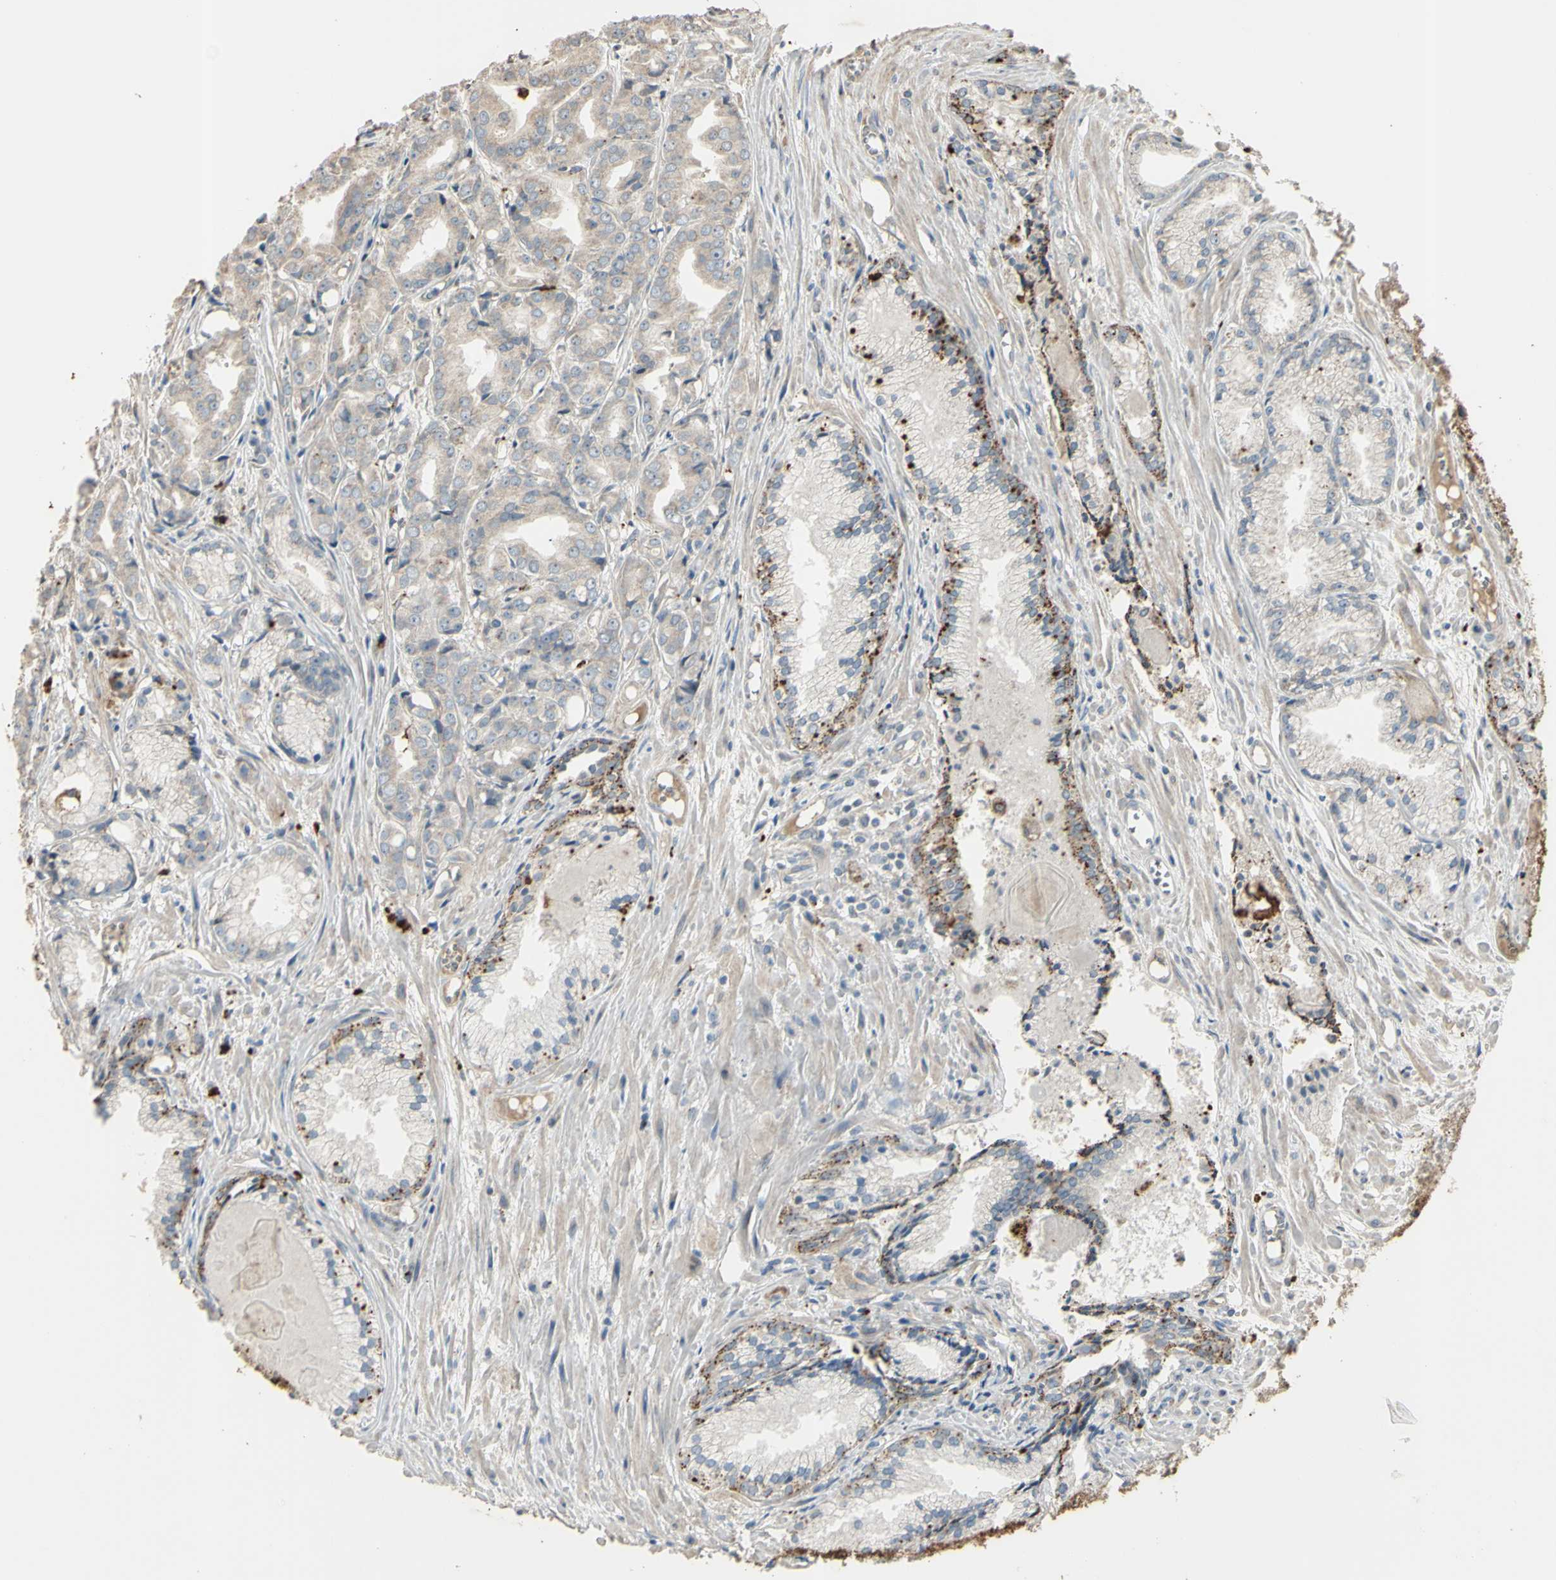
{"staining": {"intensity": "weak", "quantity": ">75%", "location": "cytoplasmic/membranous"}, "tissue": "prostate cancer", "cell_type": "Tumor cells", "image_type": "cancer", "snomed": [{"axis": "morphology", "description": "Adenocarcinoma, Low grade"}, {"axis": "topography", "description": "Prostate"}], "caption": "There is low levels of weak cytoplasmic/membranous positivity in tumor cells of prostate cancer, as demonstrated by immunohistochemical staining (brown color).", "gene": "ANGPTL1", "patient": {"sex": "male", "age": 72}}